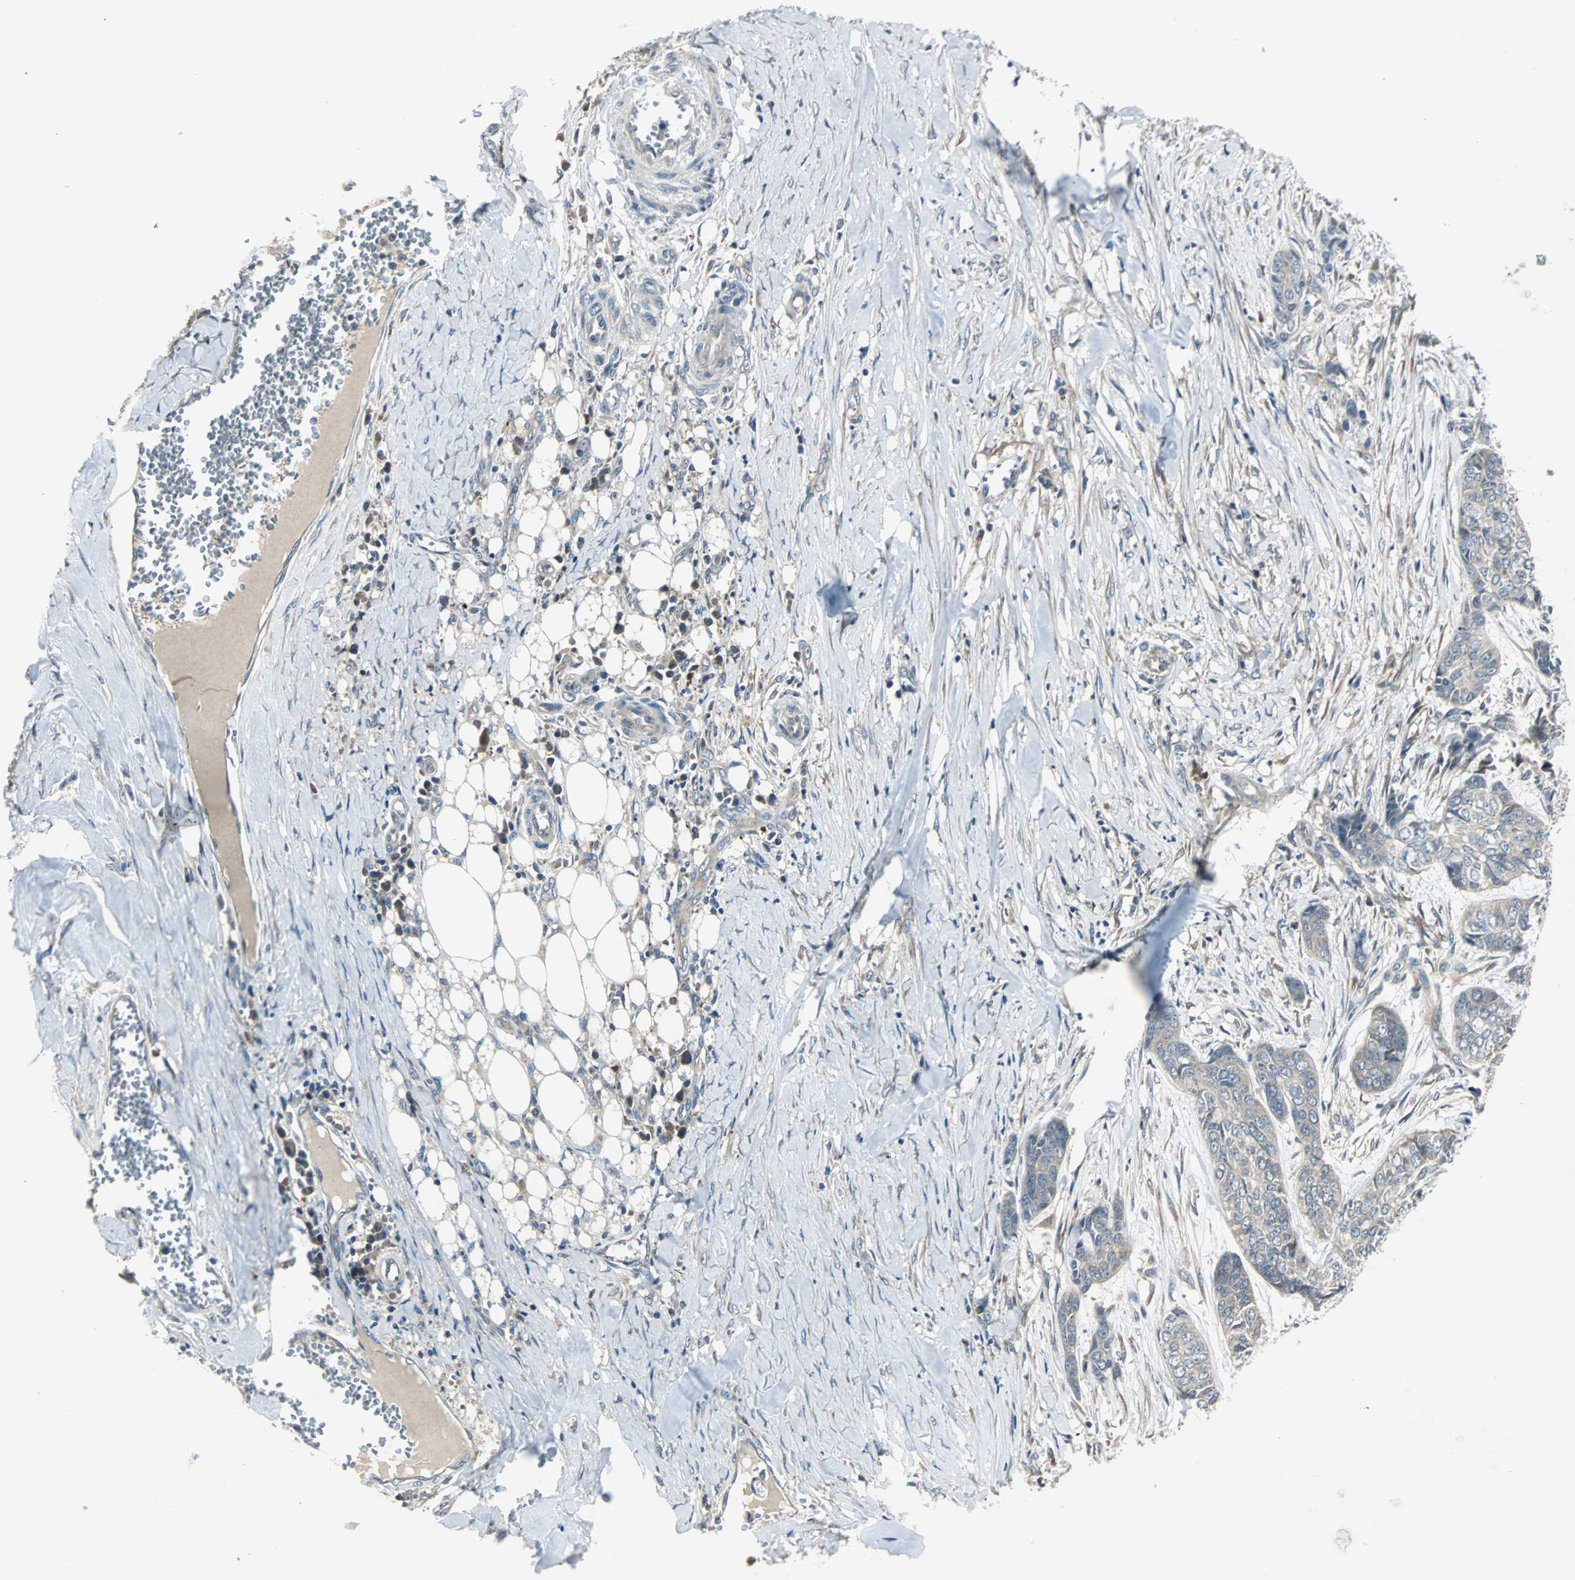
{"staining": {"intensity": "weak", "quantity": ">75%", "location": "cytoplasmic/membranous"}, "tissue": "skin cancer", "cell_type": "Tumor cells", "image_type": "cancer", "snomed": [{"axis": "morphology", "description": "Basal cell carcinoma"}, {"axis": "topography", "description": "Skin"}], "caption": "Immunohistochemistry (IHC) staining of skin cancer (basal cell carcinoma), which demonstrates low levels of weak cytoplasmic/membranous staining in about >75% of tumor cells indicating weak cytoplasmic/membranous protein positivity. The staining was performed using DAB (3,3'-diaminobenzidine) (brown) for protein detection and nuclei were counterstained in hematoxylin (blue).", "gene": "ARF1", "patient": {"sex": "female", "age": 64}}